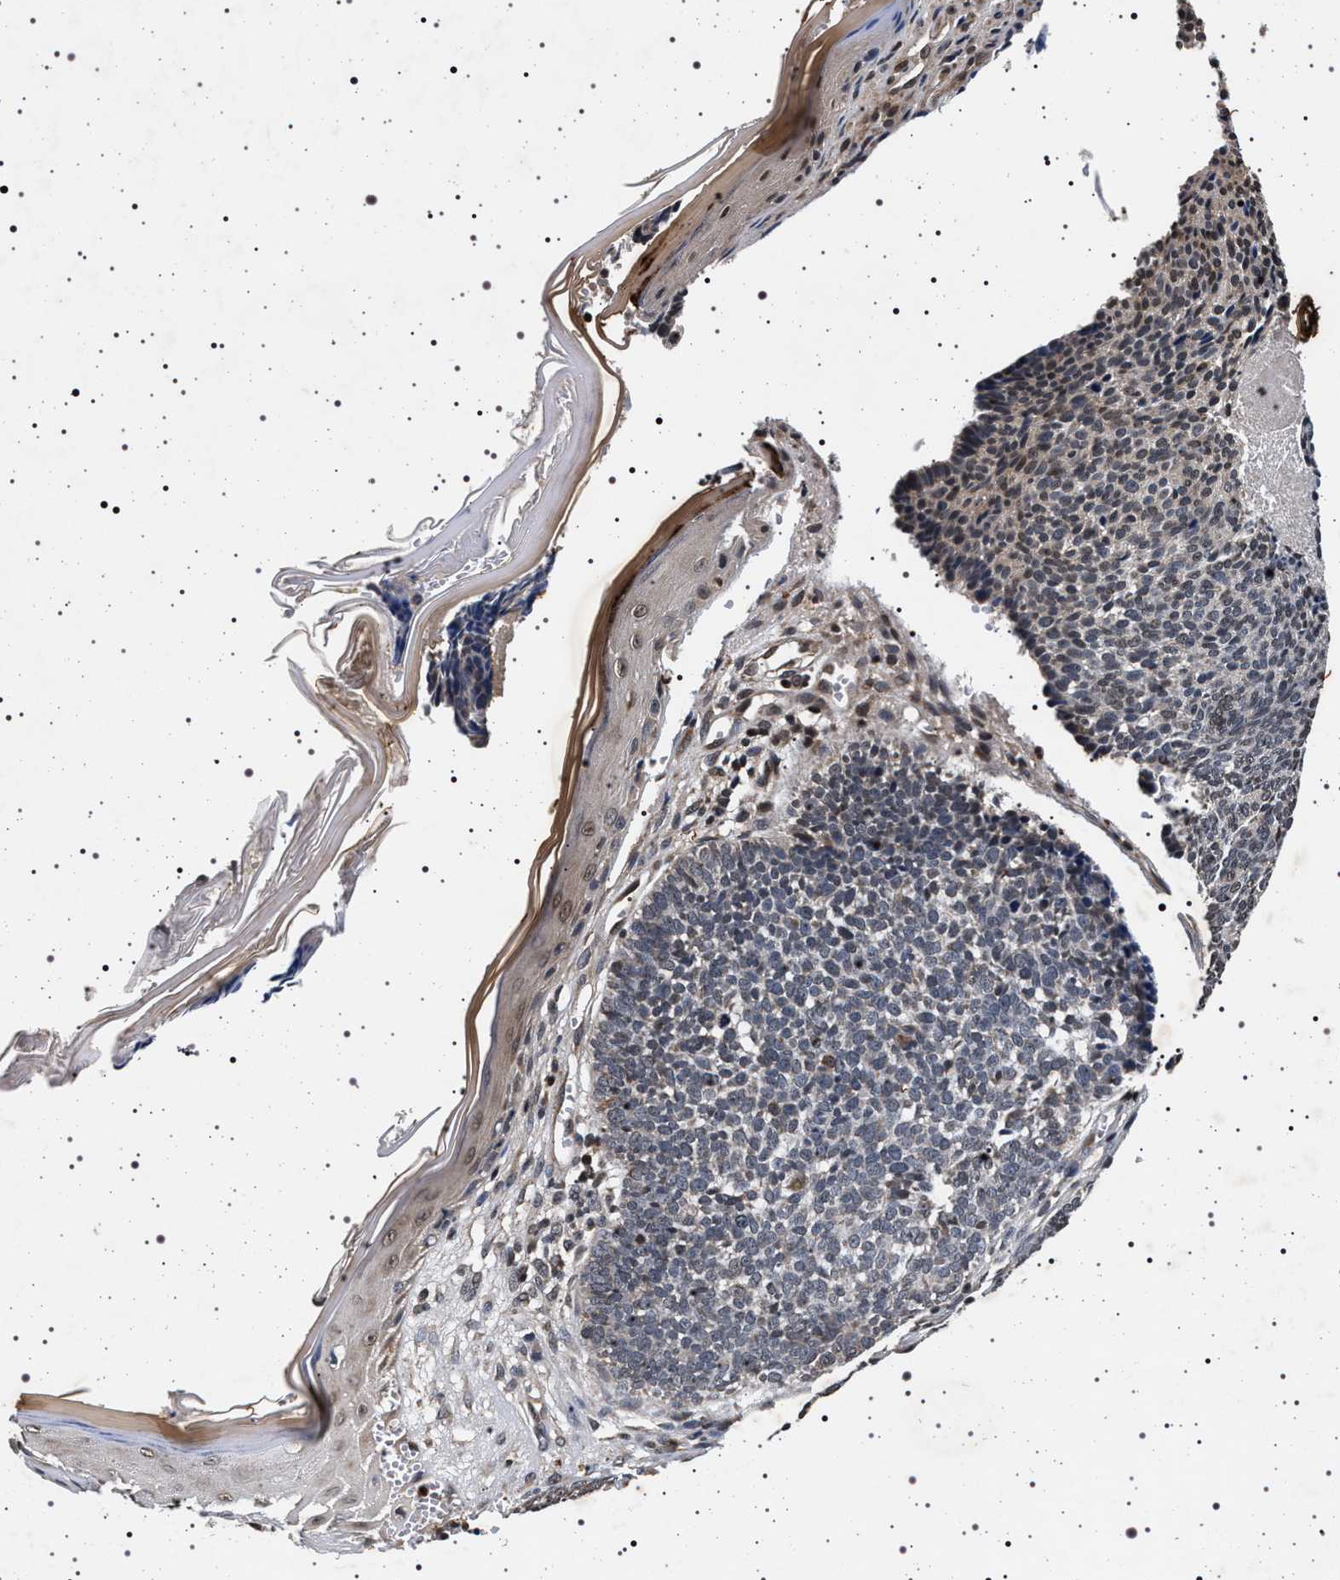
{"staining": {"intensity": "negative", "quantity": "none", "location": "none"}, "tissue": "skin cancer", "cell_type": "Tumor cells", "image_type": "cancer", "snomed": [{"axis": "morphology", "description": "Basal cell carcinoma"}, {"axis": "topography", "description": "Skin"}], "caption": "A high-resolution image shows immunohistochemistry (IHC) staining of skin basal cell carcinoma, which reveals no significant expression in tumor cells.", "gene": "CDKN1B", "patient": {"sex": "male", "age": 84}}